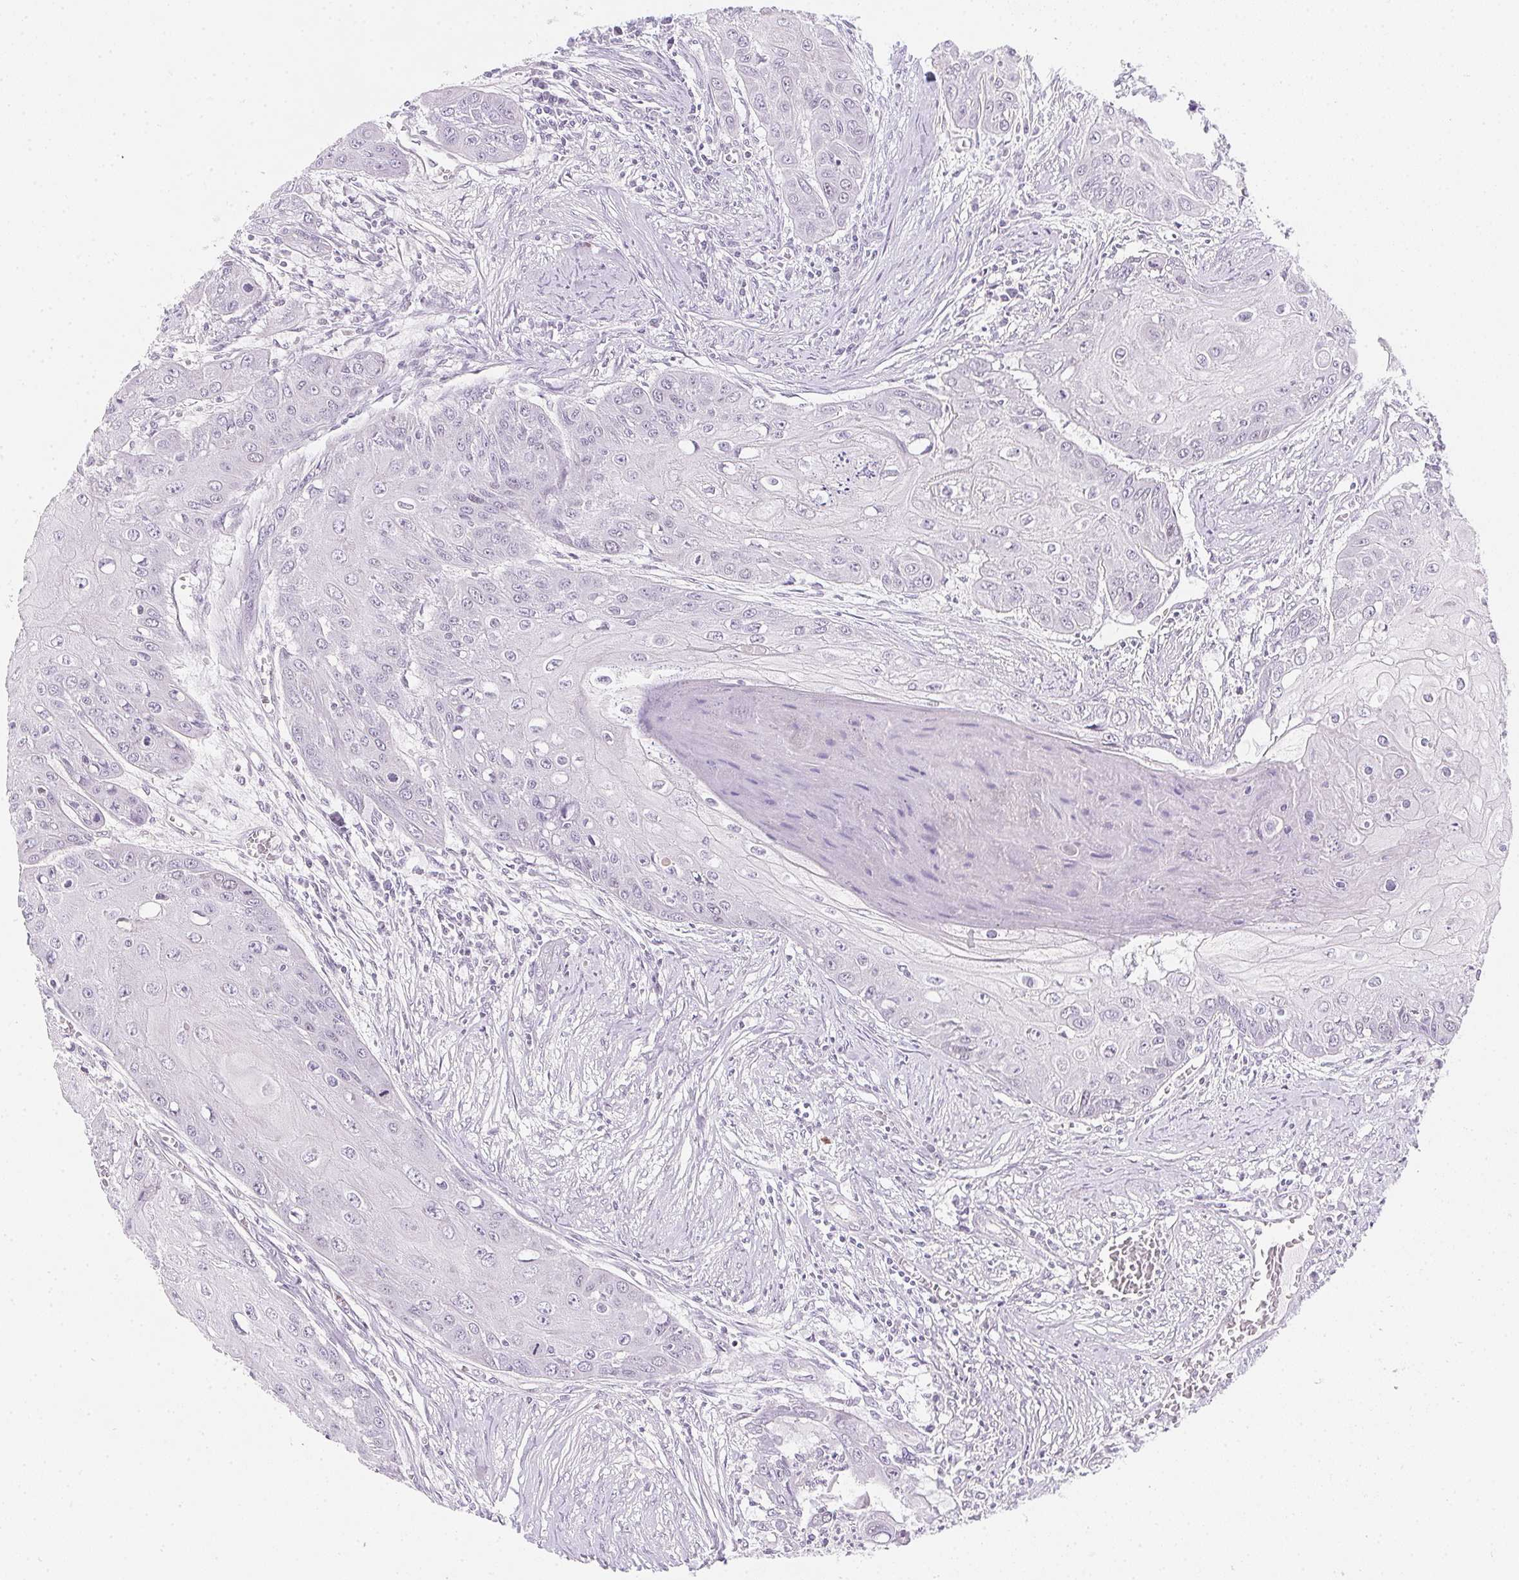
{"staining": {"intensity": "negative", "quantity": "none", "location": "none"}, "tissue": "head and neck cancer", "cell_type": "Tumor cells", "image_type": "cancer", "snomed": [{"axis": "morphology", "description": "Squamous cell carcinoma, NOS"}, {"axis": "topography", "description": "Oral tissue"}, {"axis": "topography", "description": "Head-Neck"}], "caption": "Tumor cells show no significant positivity in head and neck cancer (squamous cell carcinoma).", "gene": "HELLS", "patient": {"sex": "male", "age": 71}}